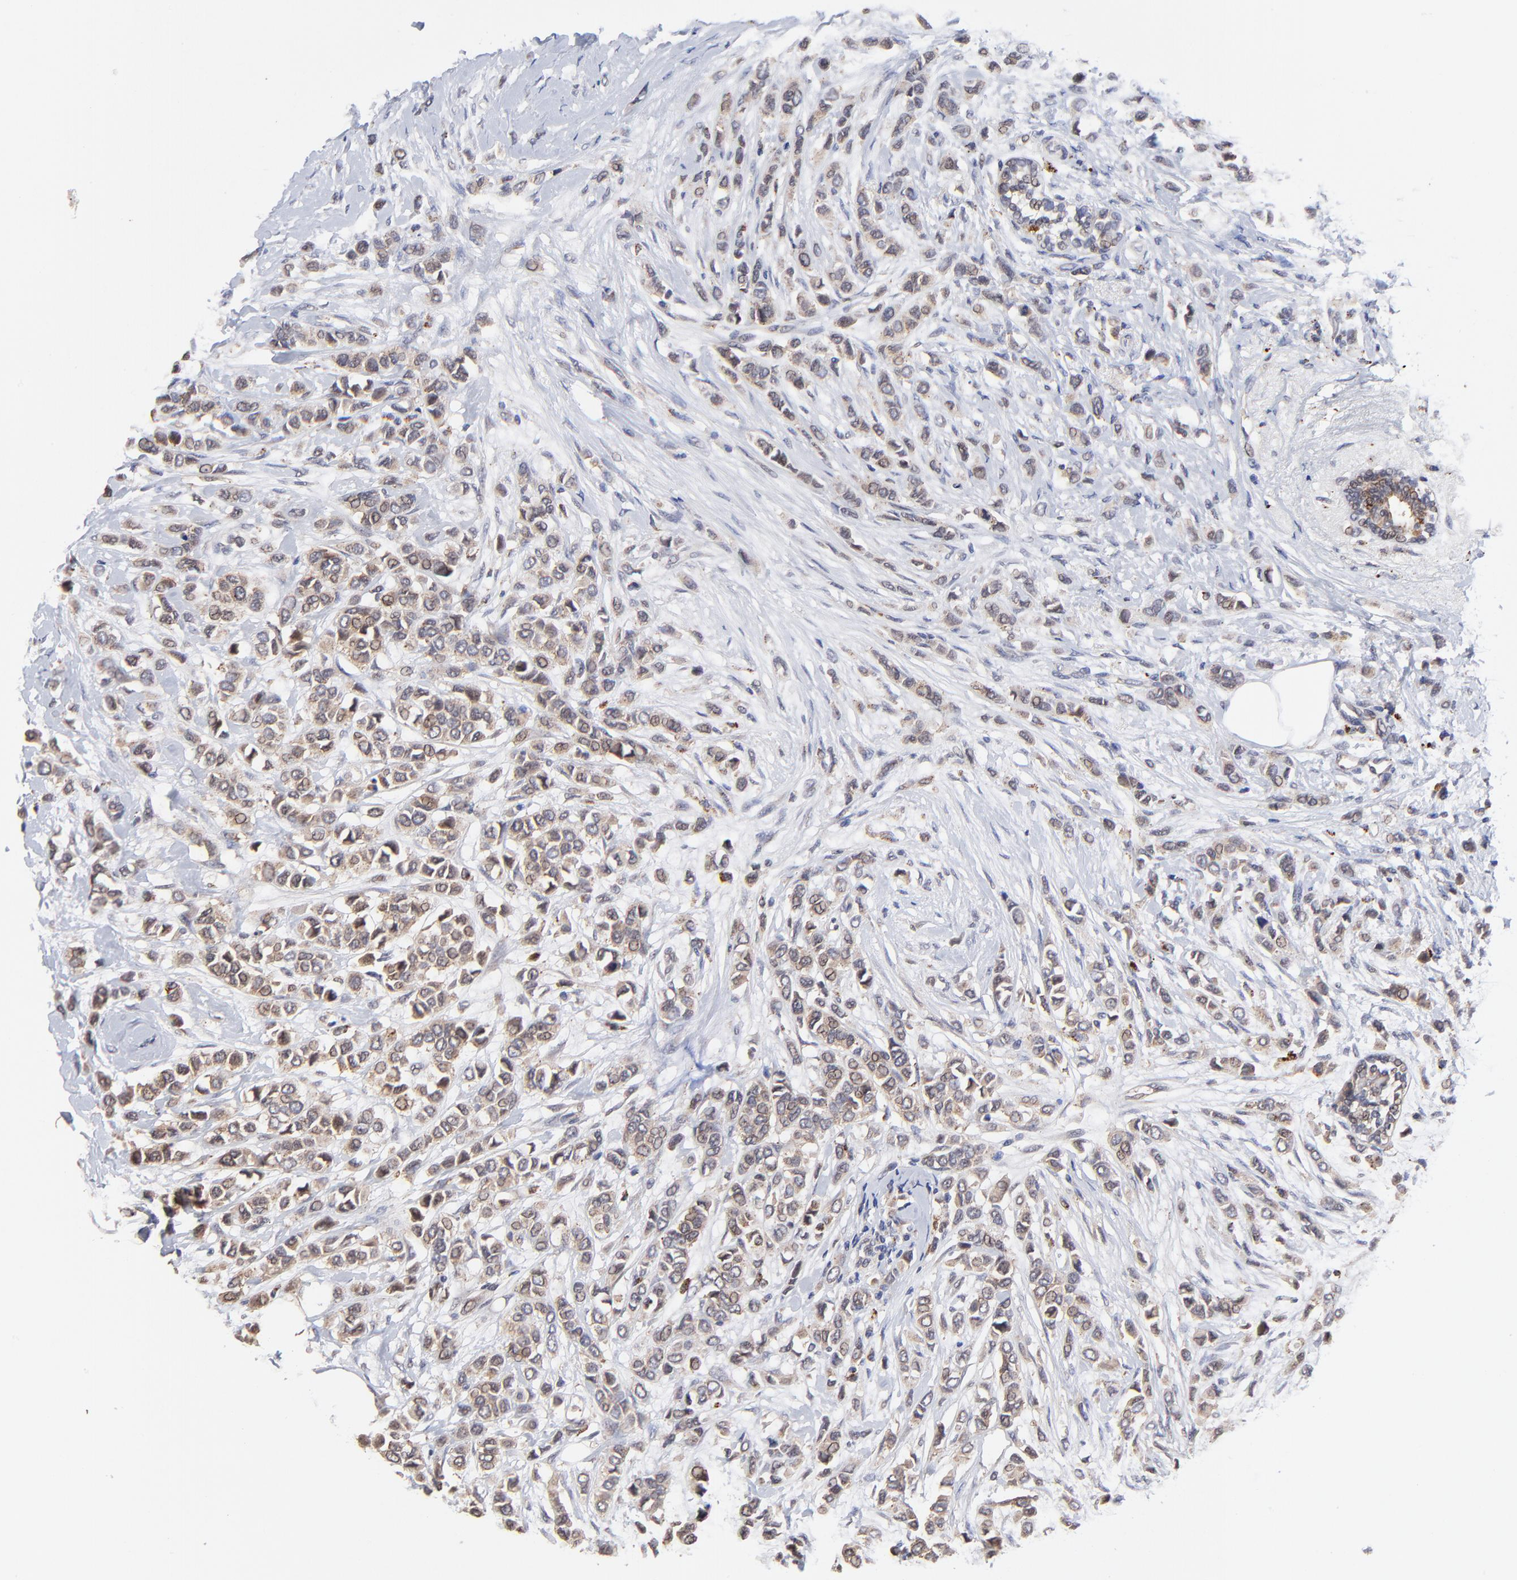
{"staining": {"intensity": "weak", "quantity": "25%-75%", "location": "cytoplasmic/membranous"}, "tissue": "breast cancer", "cell_type": "Tumor cells", "image_type": "cancer", "snomed": [{"axis": "morphology", "description": "Lobular carcinoma"}, {"axis": "topography", "description": "Breast"}], "caption": "A histopathology image showing weak cytoplasmic/membranous positivity in about 25%-75% of tumor cells in breast lobular carcinoma, as visualized by brown immunohistochemical staining.", "gene": "PDE4B", "patient": {"sex": "female", "age": 51}}